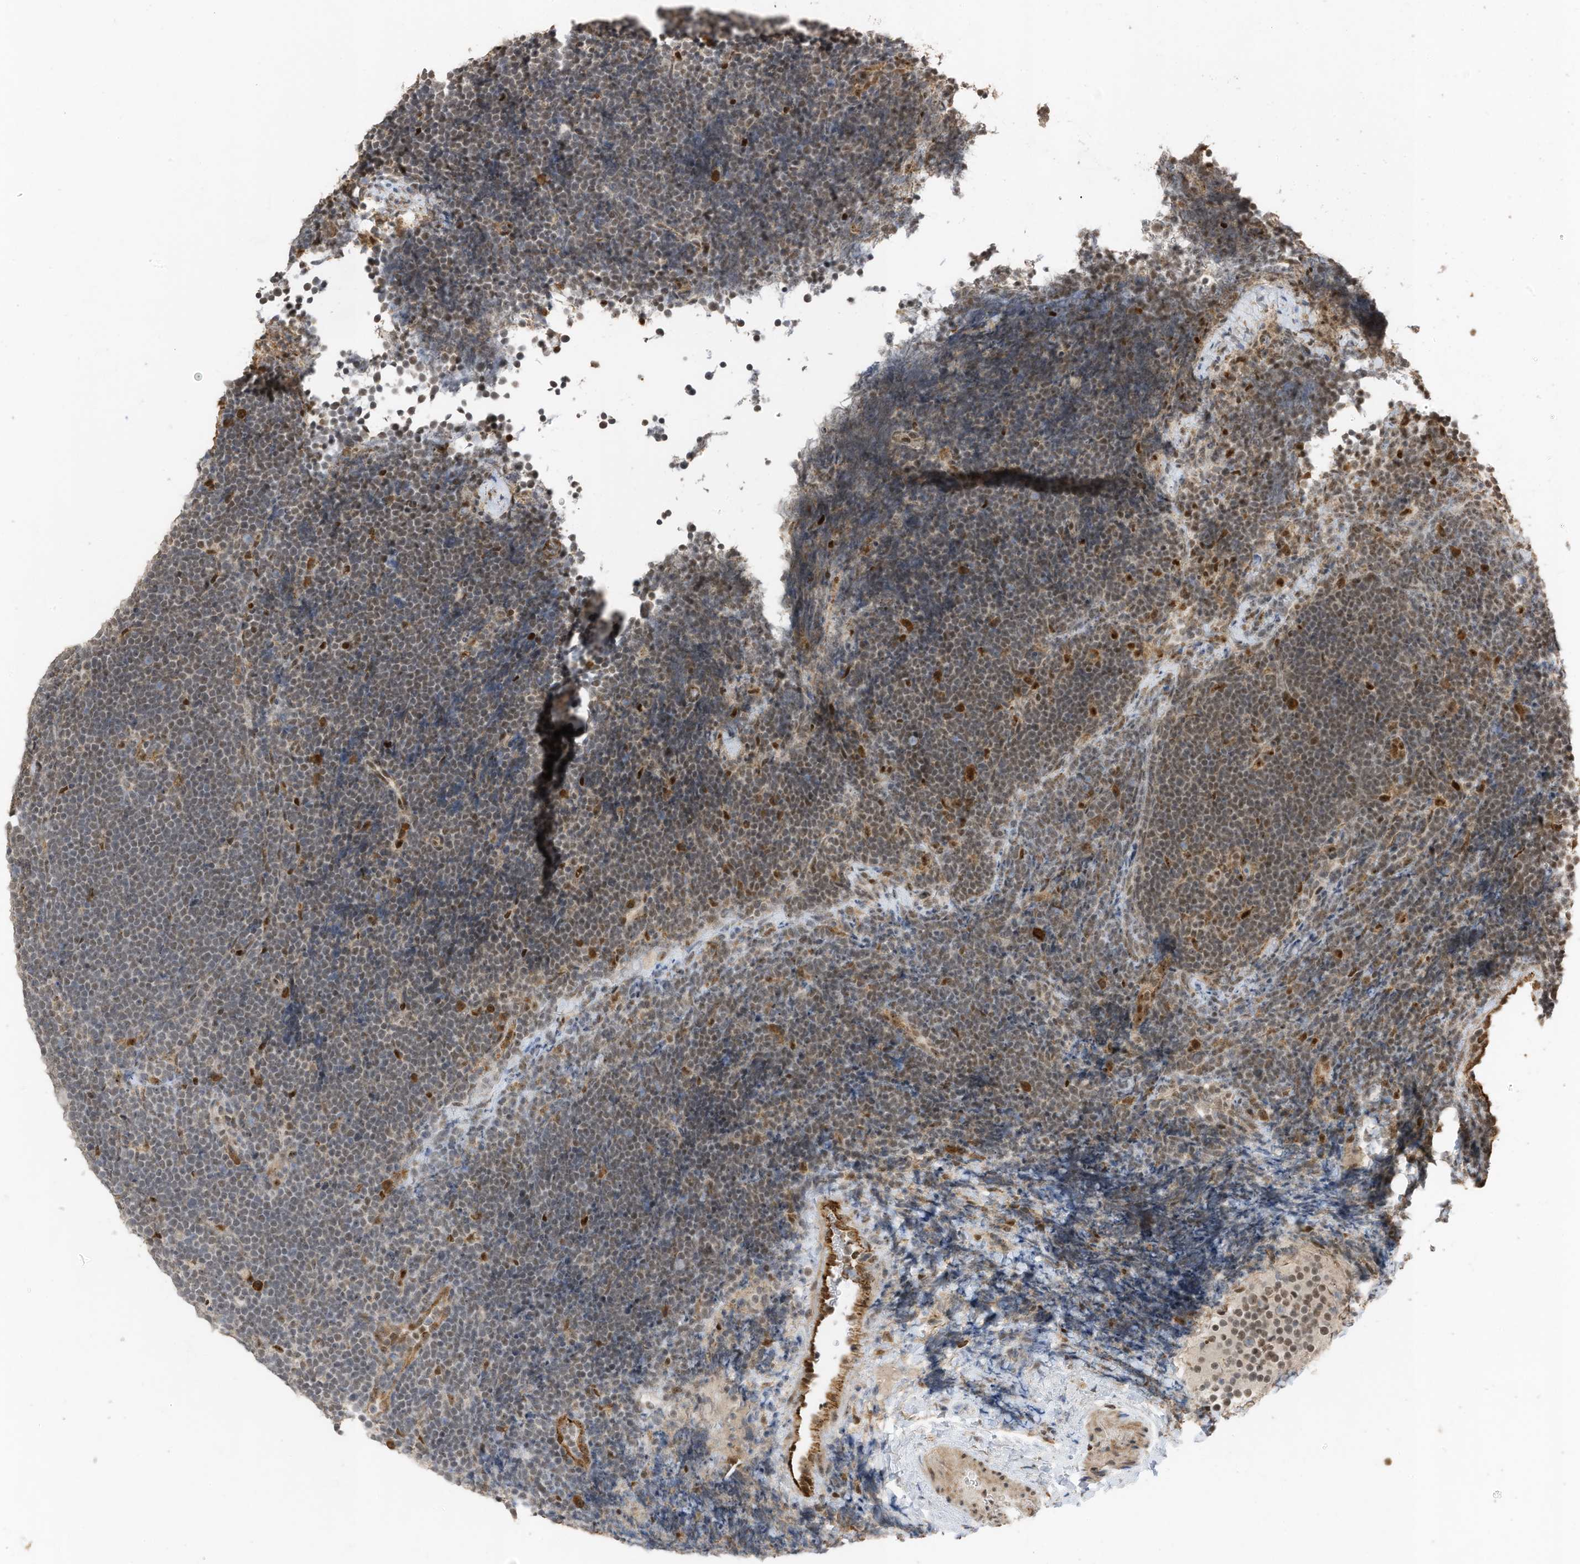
{"staining": {"intensity": "weak", "quantity": "25%-75%", "location": "cytoplasmic/membranous"}, "tissue": "lymphoma", "cell_type": "Tumor cells", "image_type": "cancer", "snomed": [{"axis": "morphology", "description": "Malignant lymphoma, non-Hodgkin's type, High grade"}, {"axis": "topography", "description": "Lymph node"}], "caption": "This is an image of immunohistochemistry (IHC) staining of malignant lymphoma, non-Hodgkin's type (high-grade), which shows weak positivity in the cytoplasmic/membranous of tumor cells.", "gene": "ERLEC1", "patient": {"sex": "male", "age": 13}}